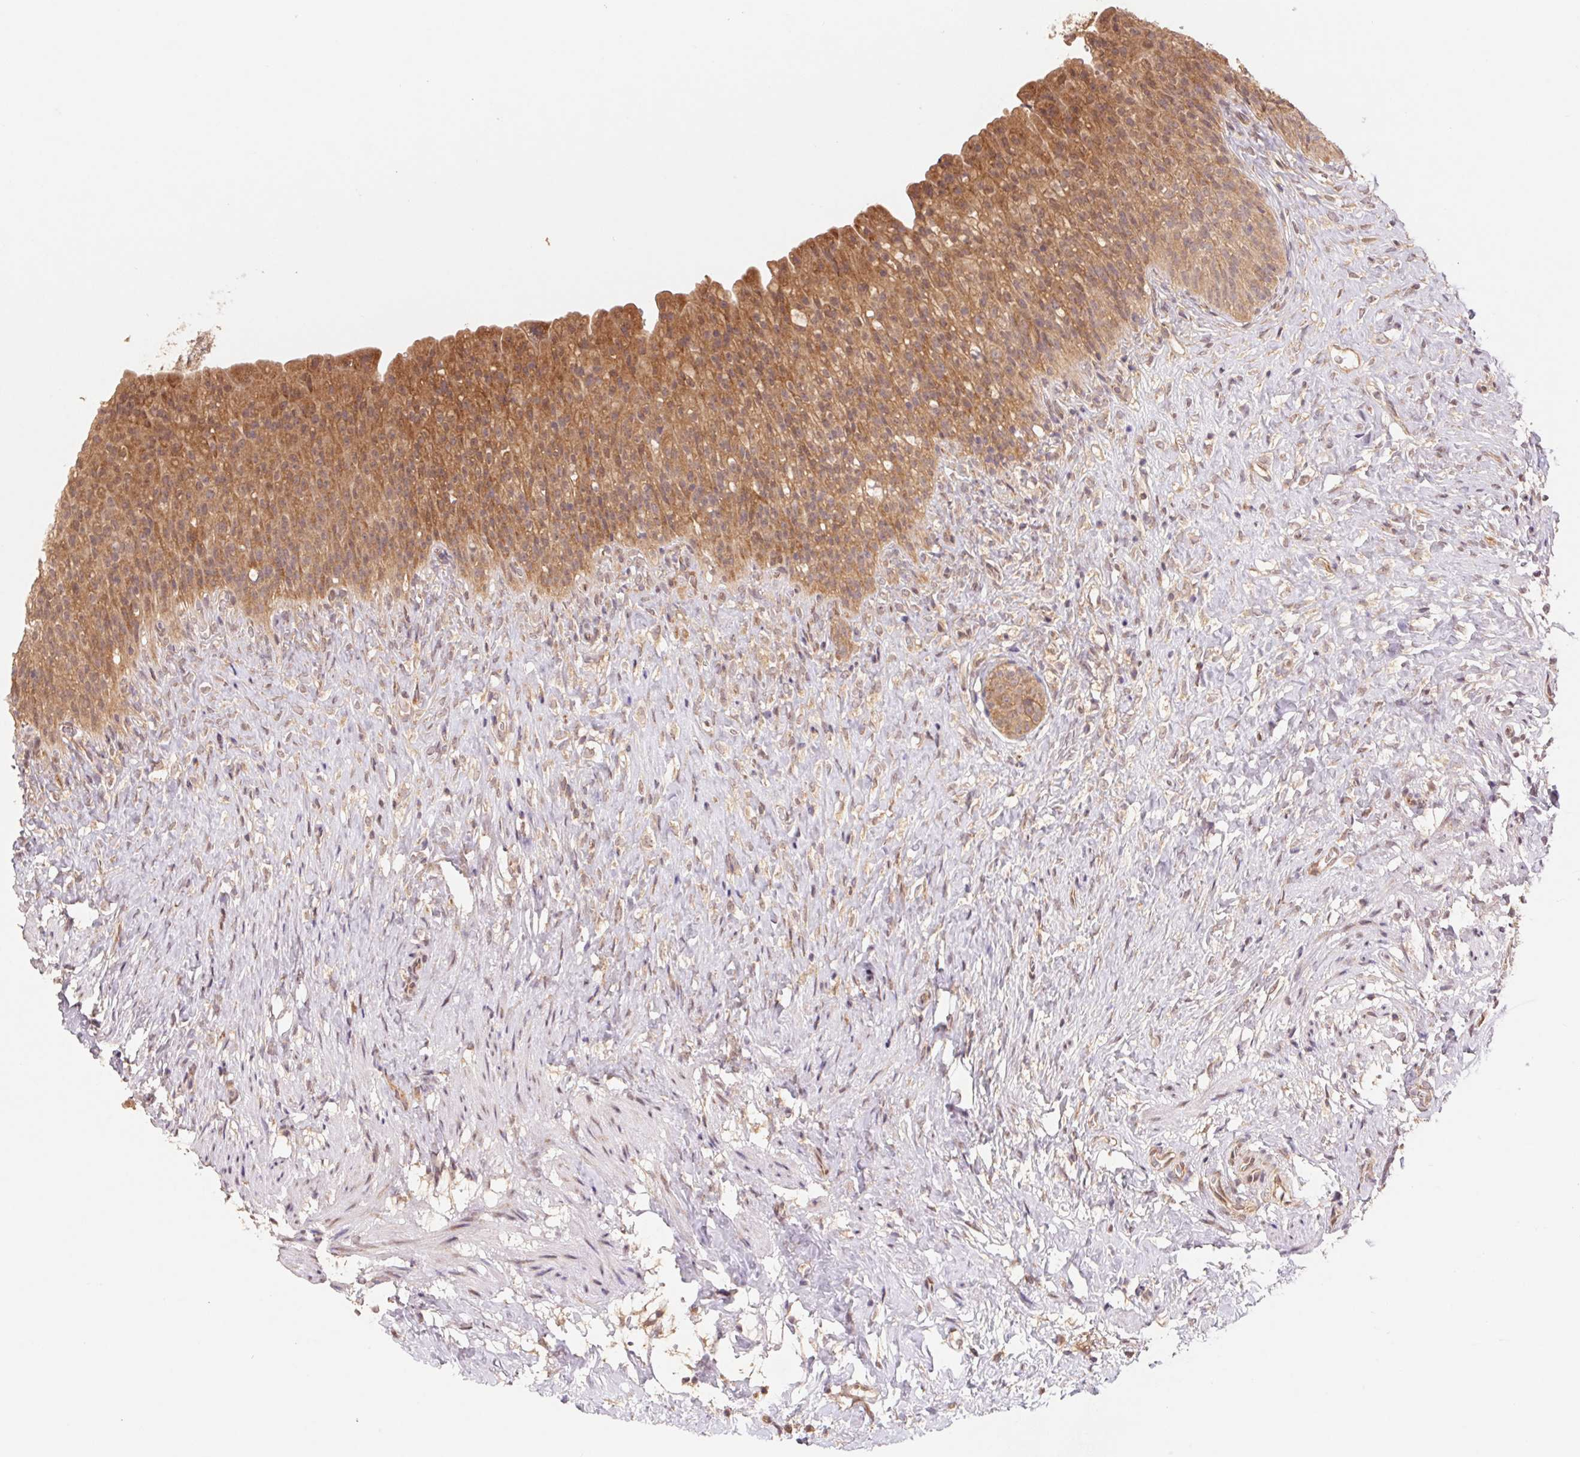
{"staining": {"intensity": "moderate", "quantity": ">75%", "location": "cytoplasmic/membranous"}, "tissue": "urinary bladder", "cell_type": "Urothelial cells", "image_type": "normal", "snomed": [{"axis": "morphology", "description": "Normal tissue, NOS"}, {"axis": "topography", "description": "Urinary bladder"}, {"axis": "topography", "description": "Prostate"}], "caption": "IHC photomicrograph of benign human urinary bladder stained for a protein (brown), which displays medium levels of moderate cytoplasmic/membranous positivity in about >75% of urothelial cells.", "gene": "RPL27A", "patient": {"sex": "male", "age": 76}}